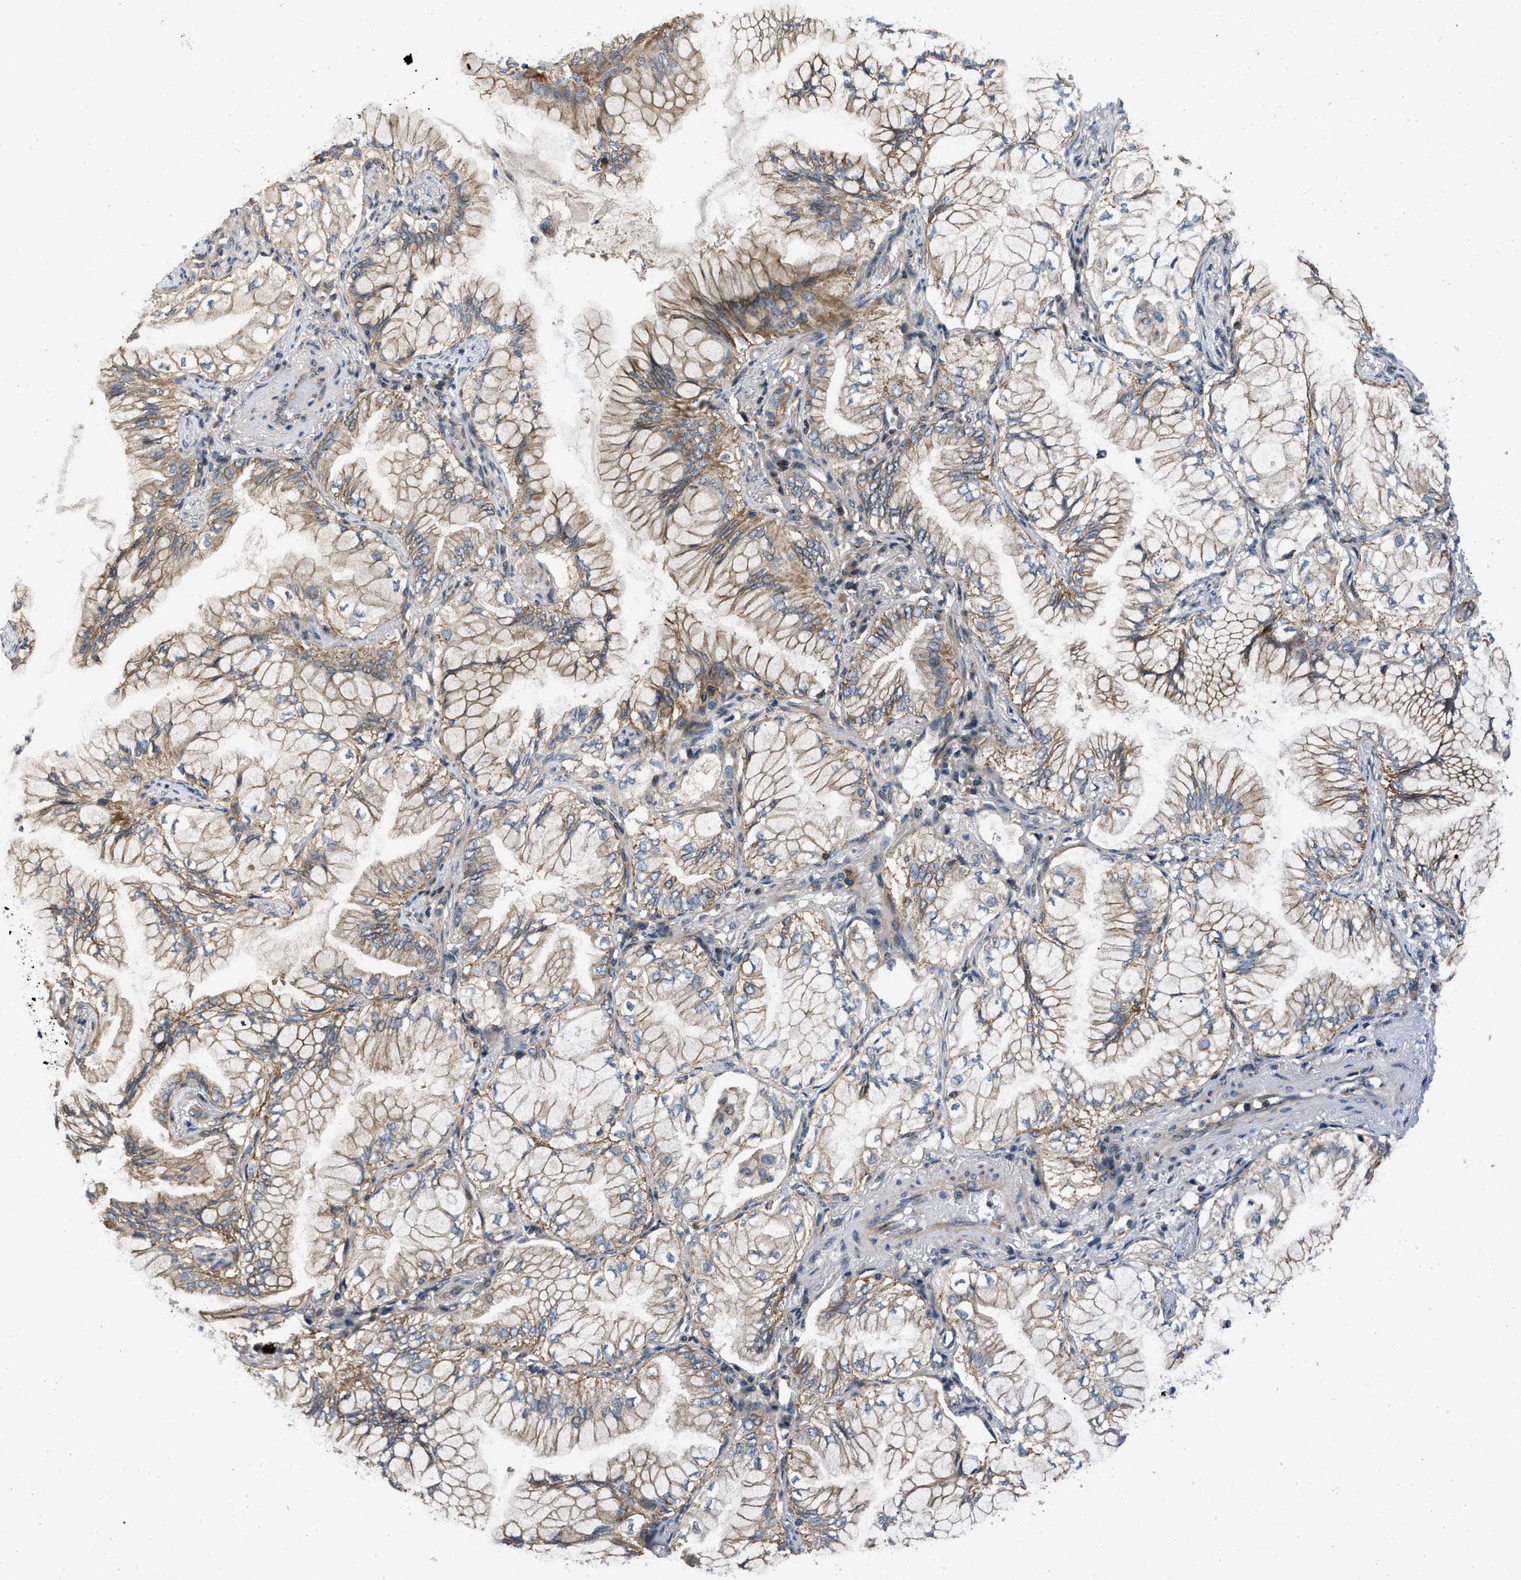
{"staining": {"intensity": "moderate", "quantity": ">75%", "location": "cytoplasmic/membranous"}, "tissue": "lung cancer", "cell_type": "Tumor cells", "image_type": "cancer", "snomed": [{"axis": "morphology", "description": "Adenocarcinoma, NOS"}, {"axis": "topography", "description": "Lung"}], "caption": "Protein staining of adenocarcinoma (lung) tissue reveals moderate cytoplasmic/membranous expression in approximately >75% of tumor cells.", "gene": "PRDM14", "patient": {"sex": "female", "age": 70}}